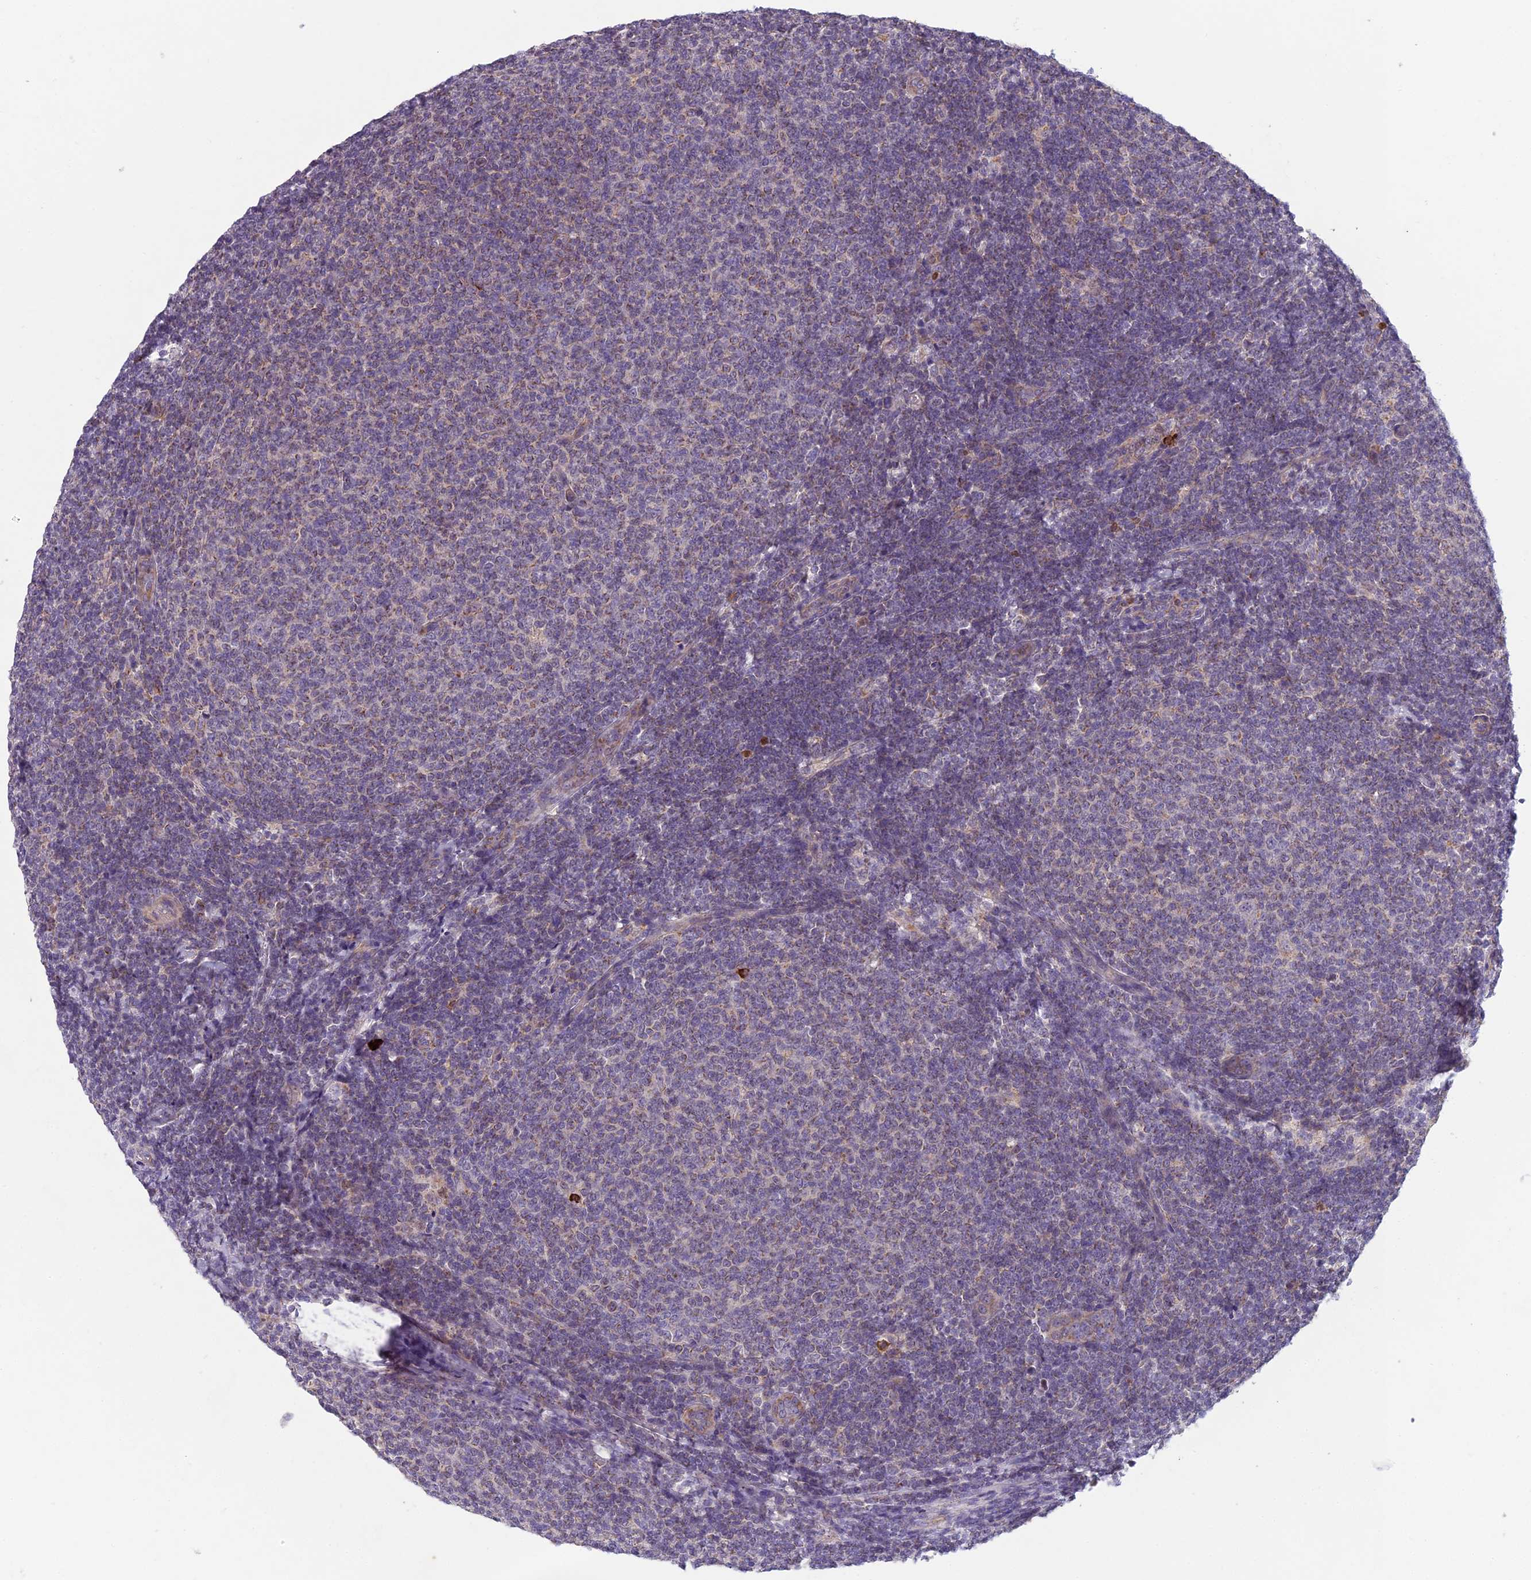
{"staining": {"intensity": "weak", "quantity": "25%-75%", "location": "cytoplasmic/membranous"}, "tissue": "lymphoma", "cell_type": "Tumor cells", "image_type": "cancer", "snomed": [{"axis": "morphology", "description": "Malignant lymphoma, non-Hodgkin's type, Low grade"}, {"axis": "topography", "description": "Lymph node"}], "caption": "A micrograph of lymphoma stained for a protein reveals weak cytoplasmic/membranous brown staining in tumor cells. (Brightfield microscopy of DAB IHC at high magnification).", "gene": "ENSG00000188897", "patient": {"sex": "male", "age": 66}}